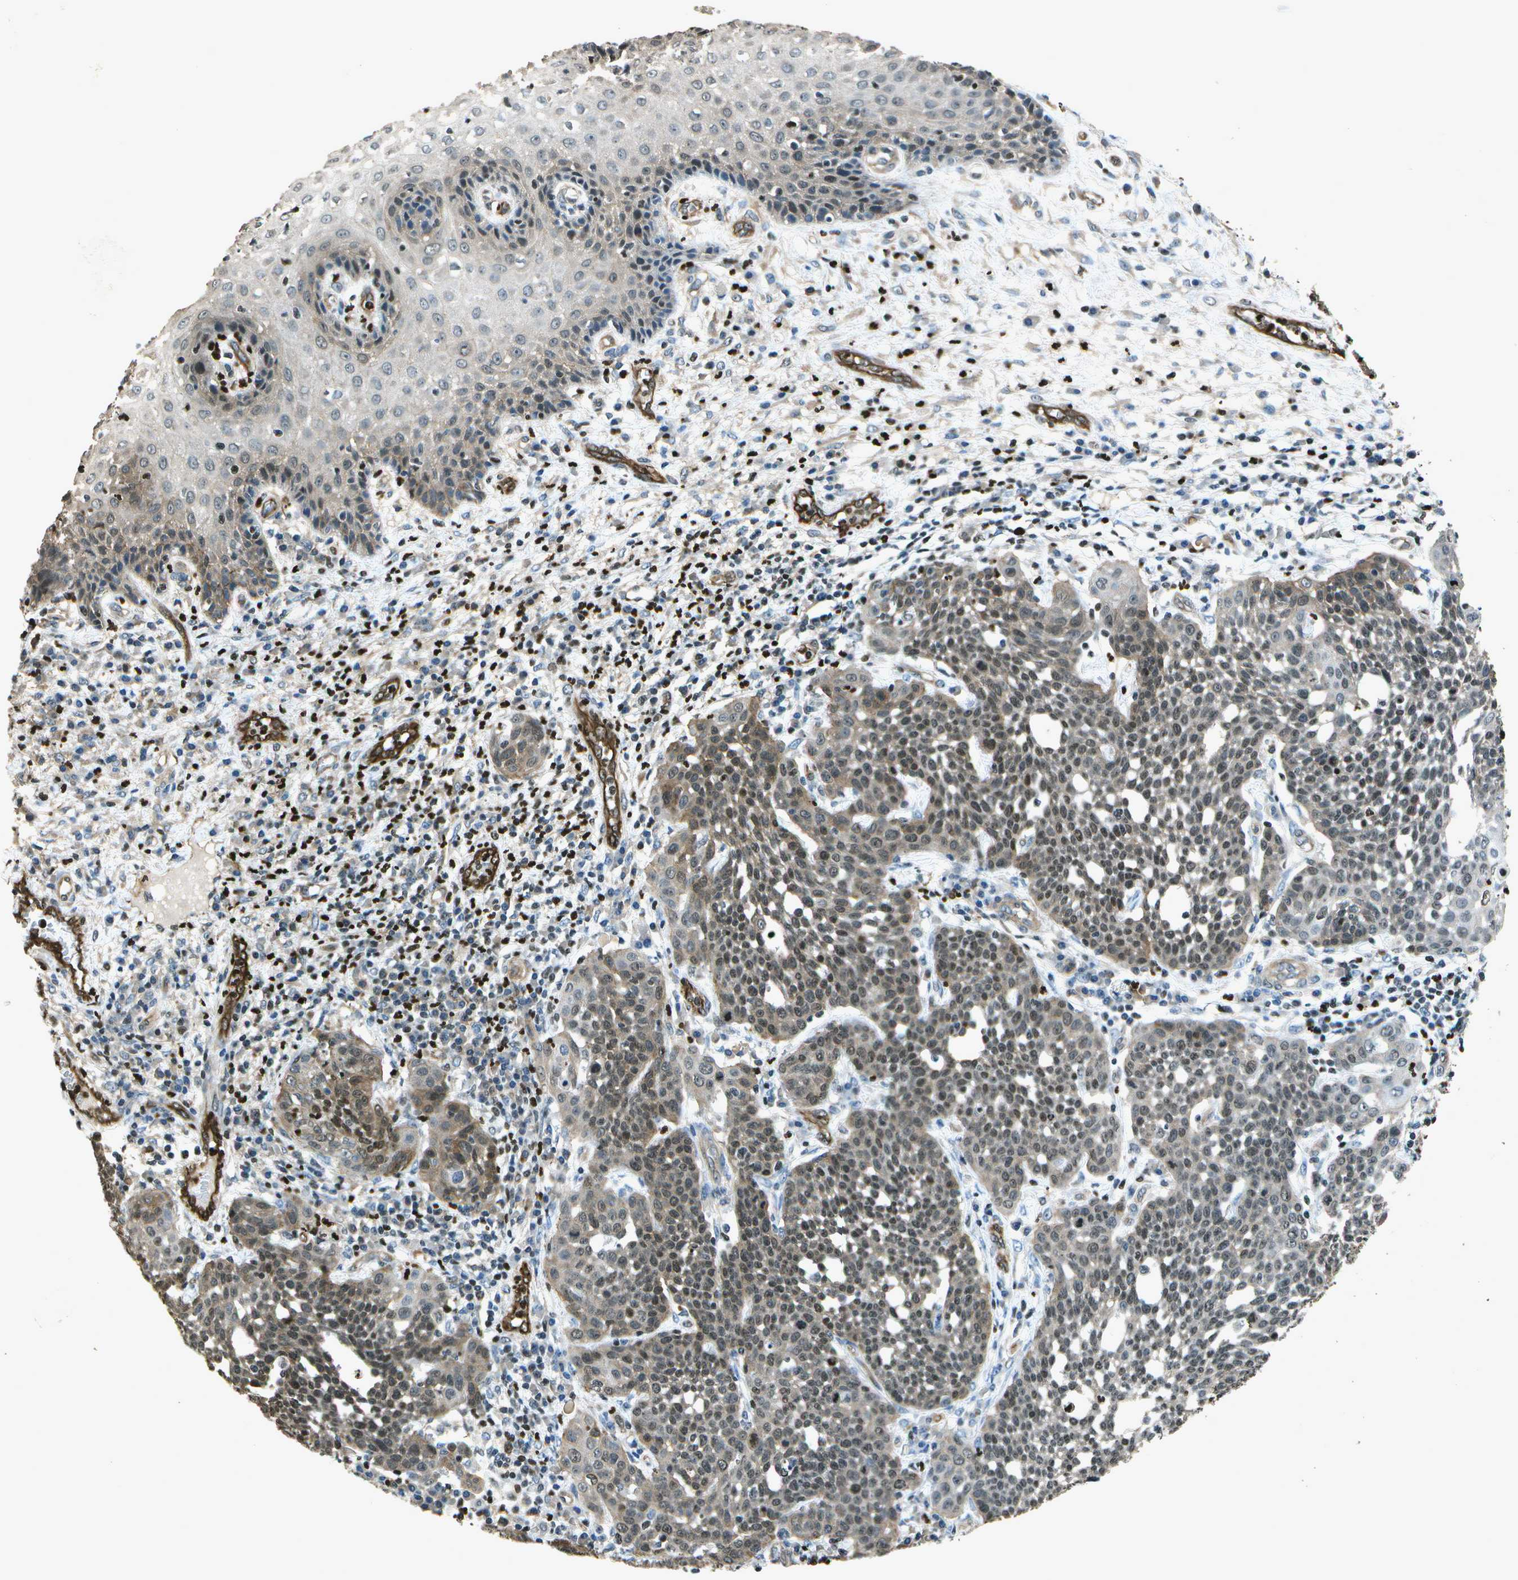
{"staining": {"intensity": "moderate", "quantity": ">75%", "location": "nuclear"}, "tissue": "cervical cancer", "cell_type": "Tumor cells", "image_type": "cancer", "snomed": [{"axis": "morphology", "description": "Squamous cell carcinoma, NOS"}, {"axis": "topography", "description": "Cervix"}], "caption": "A brown stain labels moderate nuclear expression of a protein in human squamous cell carcinoma (cervical) tumor cells.", "gene": "PDLIM1", "patient": {"sex": "female", "age": 34}}